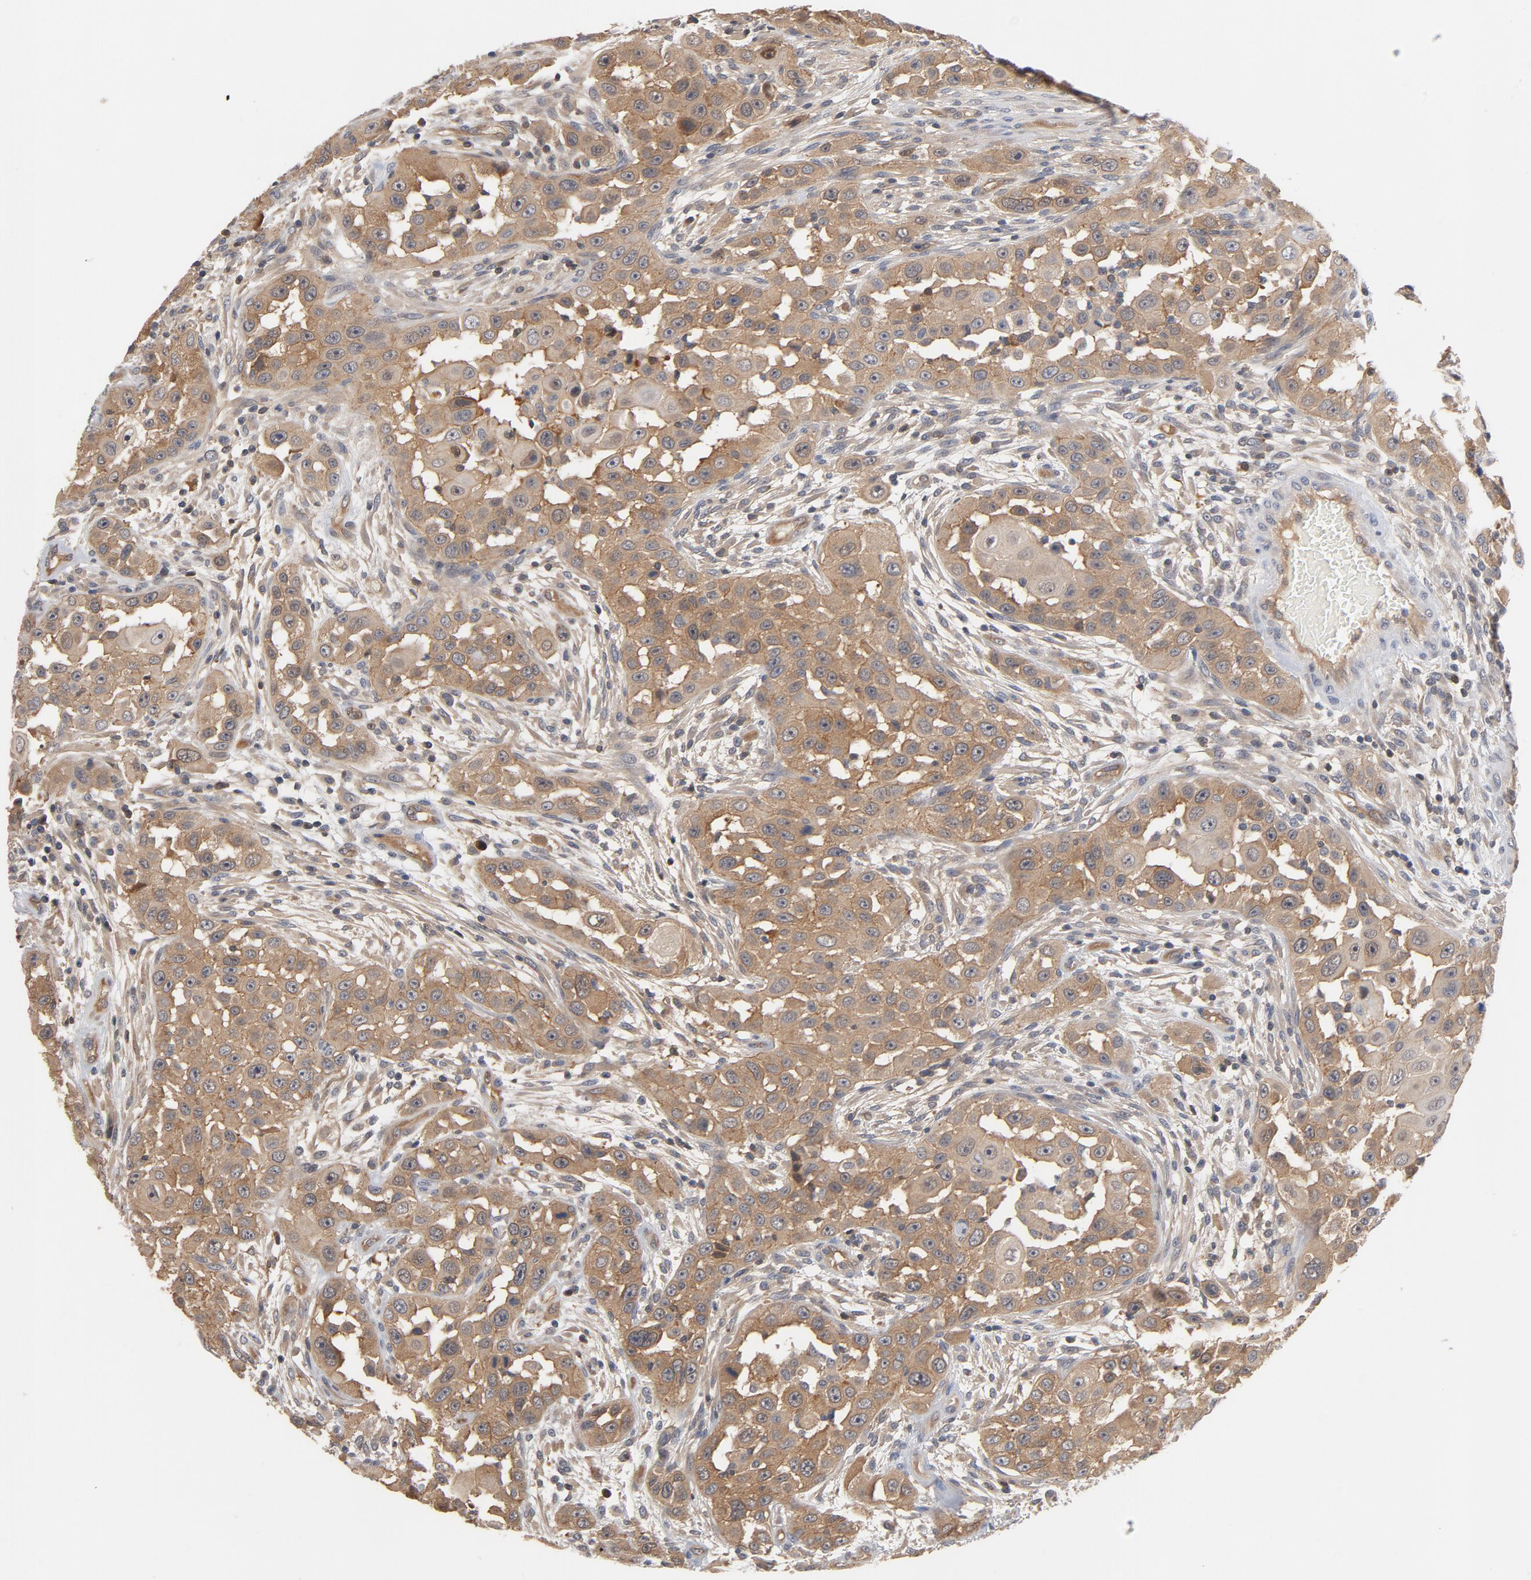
{"staining": {"intensity": "moderate", "quantity": ">75%", "location": "cytoplasmic/membranous"}, "tissue": "head and neck cancer", "cell_type": "Tumor cells", "image_type": "cancer", "snomed": [{"axis": "morphology", "description": "Carcinoma, NOS"}, {"axis": "topography", "description": "Head-Neck"}], "caption": "A brown stain highlights moderate cytoplasmic/membranous staining of a protein in head and neck cancer tumor cells. The staining is performed using DAB (3,3'-diaminobenzidine) brown chromogen to label protein expression. The nuclei are counter-stained blue using hematoxylin.", "gene": "PITPNM2", "patient": {"sex": "male", "age": 87}}